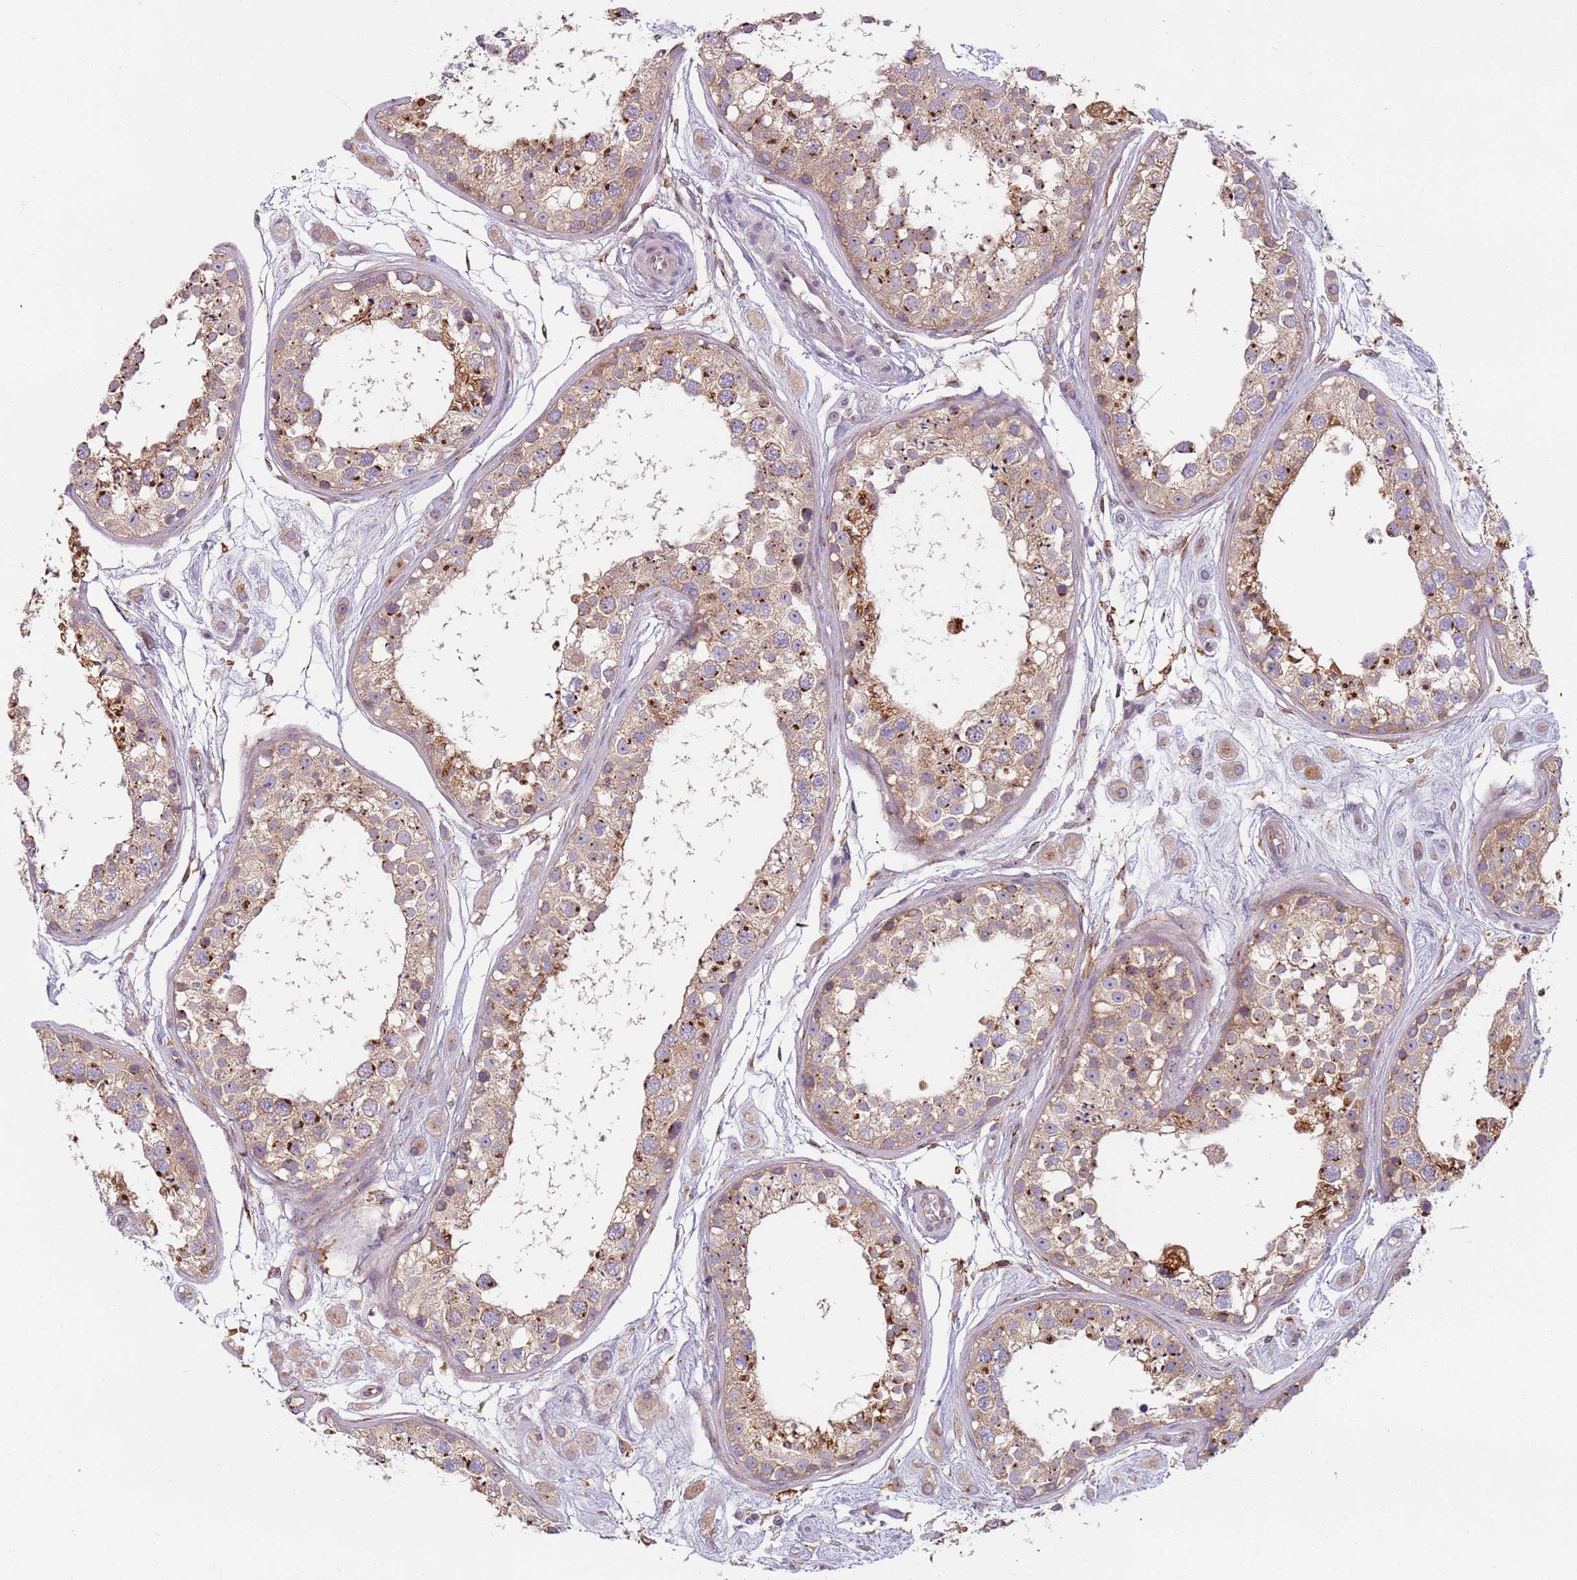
{"staining": {"intensity": "strong", "quantity": "25%-75%", "location": "cytoplasmic/membranous"}, "tissue": "testis", "cell_type": "Cells in seminiferous ducts", "image_type": "normal", "snomed": [{"axis": "morphology", "description": "Normal tissue, NOS"}, {"axis": "topography", "description": "Testis"}], "caption": "Testis was stained to show a protein in brown. There is high levels of strong cytoplasmic/membranous staining in about 25%-75% of cells in seminiferous ducts.", "gene": "AKTIP", "patient": {"sex": "male", "age": 25}}